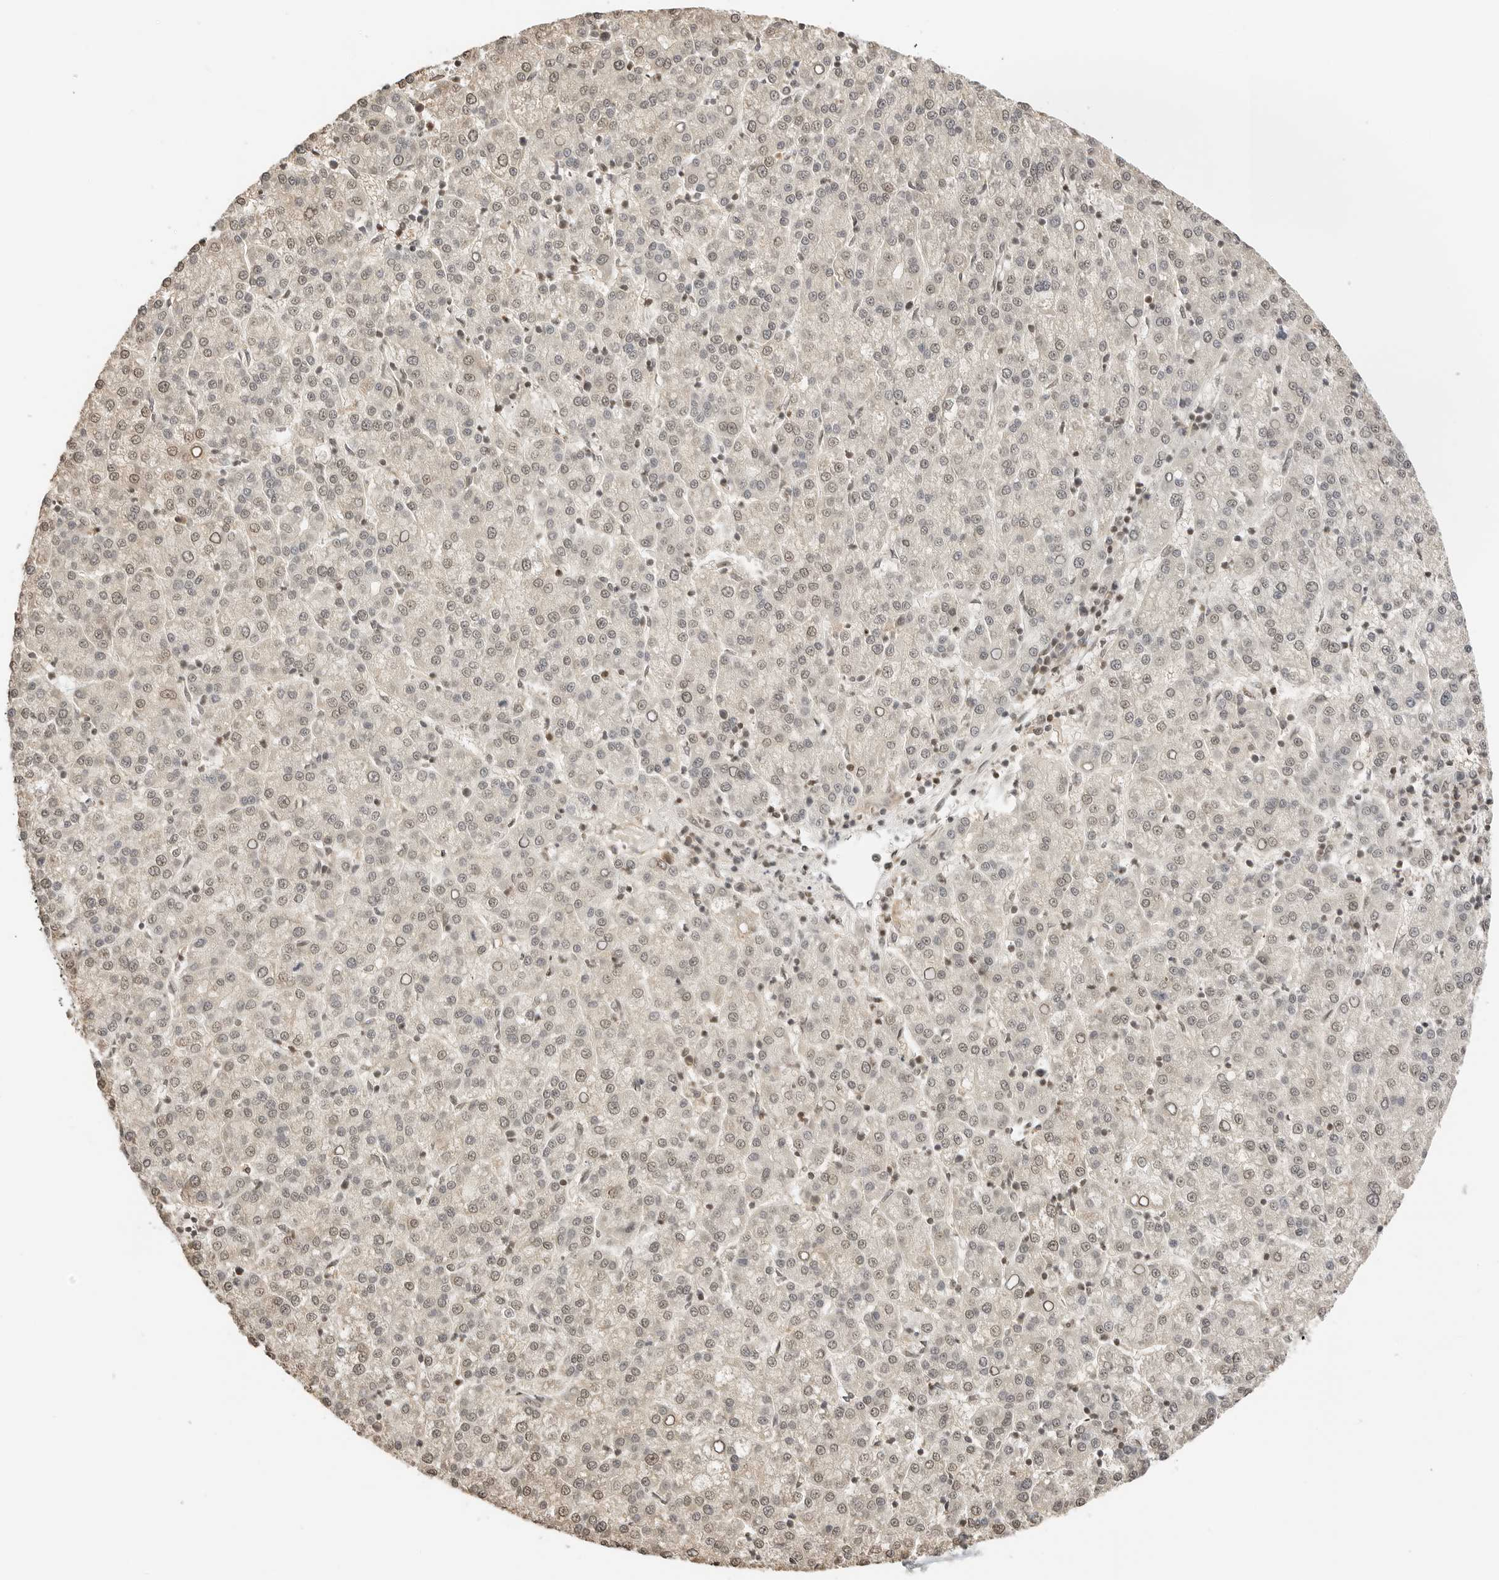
{"staining": {"intensity": "negative", "quantity": "none", "location": "none"}, "tissue": "liver cancer", "cell_type": "Tumor cells", "image_type": "cancer", "snomed": [{"axis": "morphology", "description": "Carcinoma, Hepatocellular, NOS"}, {"axis": "topography", "description": "Liver"}], "caption": "Immunohistochemical staining of human liver cancer reveals no significant expression in tumor cells.", "gene": "POLH", "patient": {"sex": "female", "age": 58}}